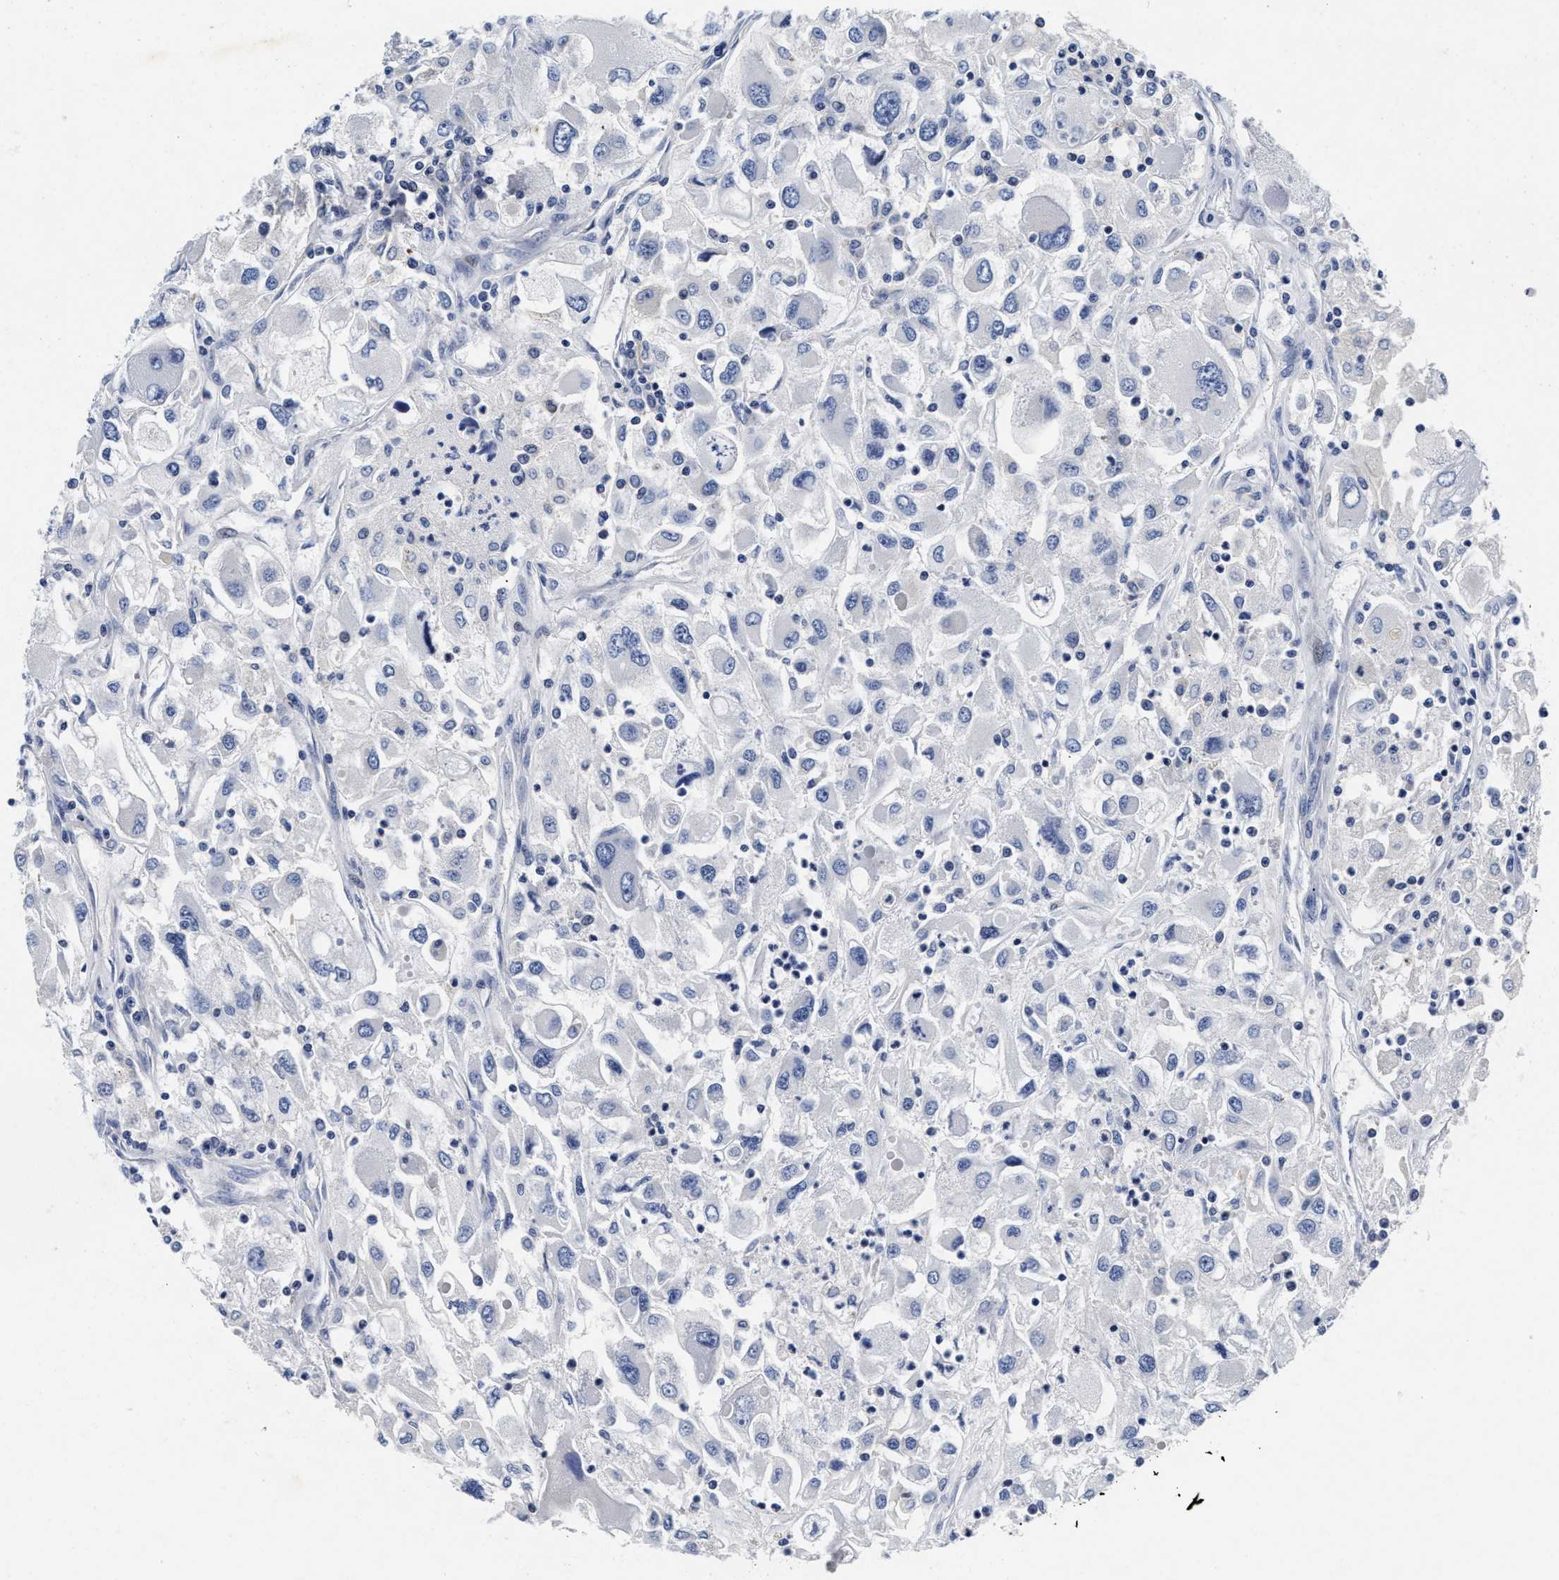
{"staining": {"intensity": "negative", "quantity": "none", "location": "none"}, "tissue": "renal cancer", "cell_type": "Tumor cells", "image_type": "cancer", "snomed": [{"axis": "morphology", "description": "Adenocarcinoma, NOS"}, {"axis": "topography", "description": "Kidney"}], "caption": "Tumor cells are negative for brown protein staining in renal cancer.", "gene": "LAD1", "patient": {"sex": "female", "age": 52}}